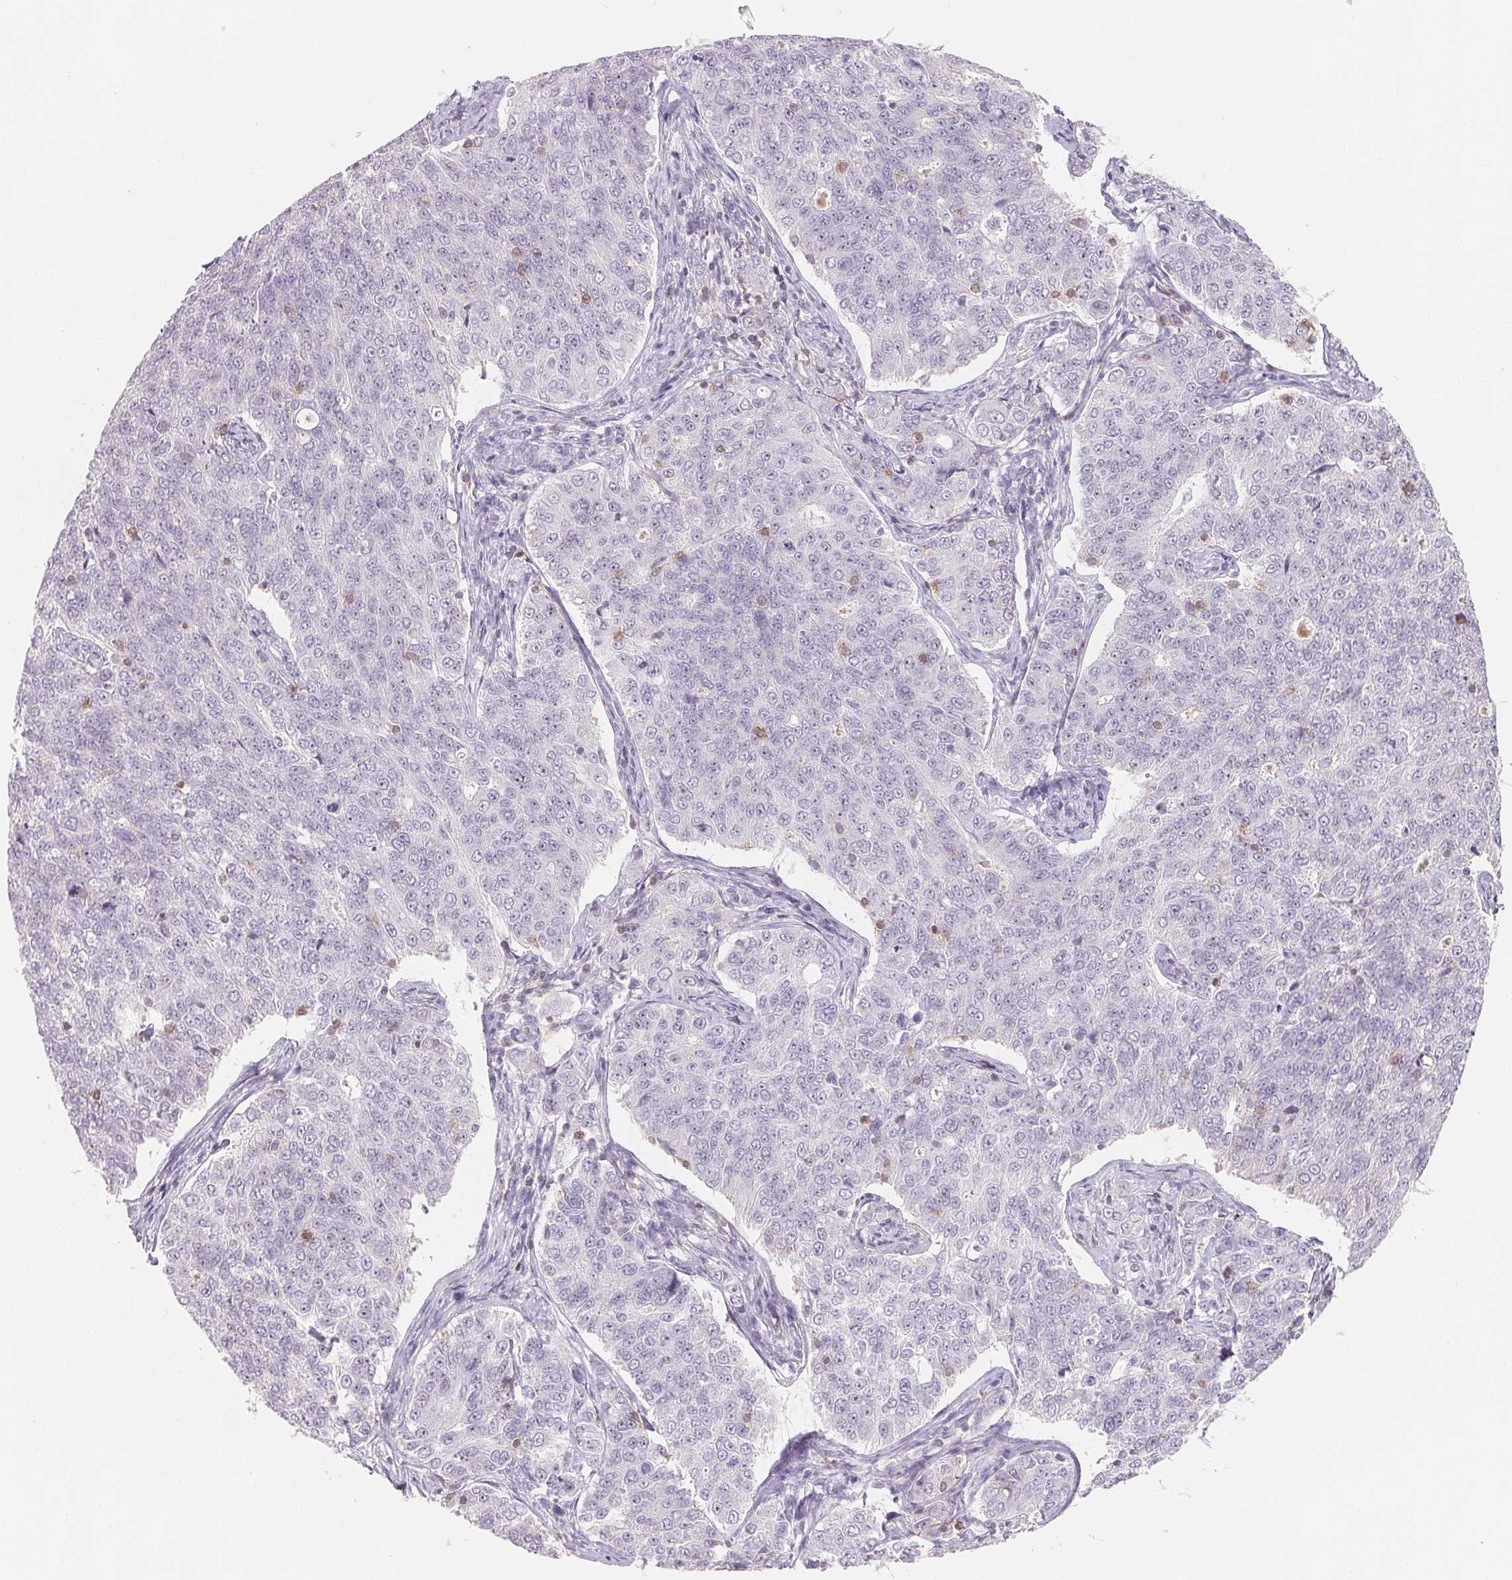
{"staining": {"intensity": "negative", "quantity": "none", "location": "none"}, "tissue": "endometrial cancer", "cell_type": "Tumor cells", "image_type": "cancer", "snomed": [{"axis": "morphology", "description": "Adenocarcinoma, NOS"}, {"axis": "topography", "description": "Endometrium"}], "caption": "This is an immunohistochemistry micrograph of human endometrial cancer (adenocarcinoma). There is no positivity in tumor cells.", "gene": "CD69", "patient": {"sex": "female", "age": 43}}